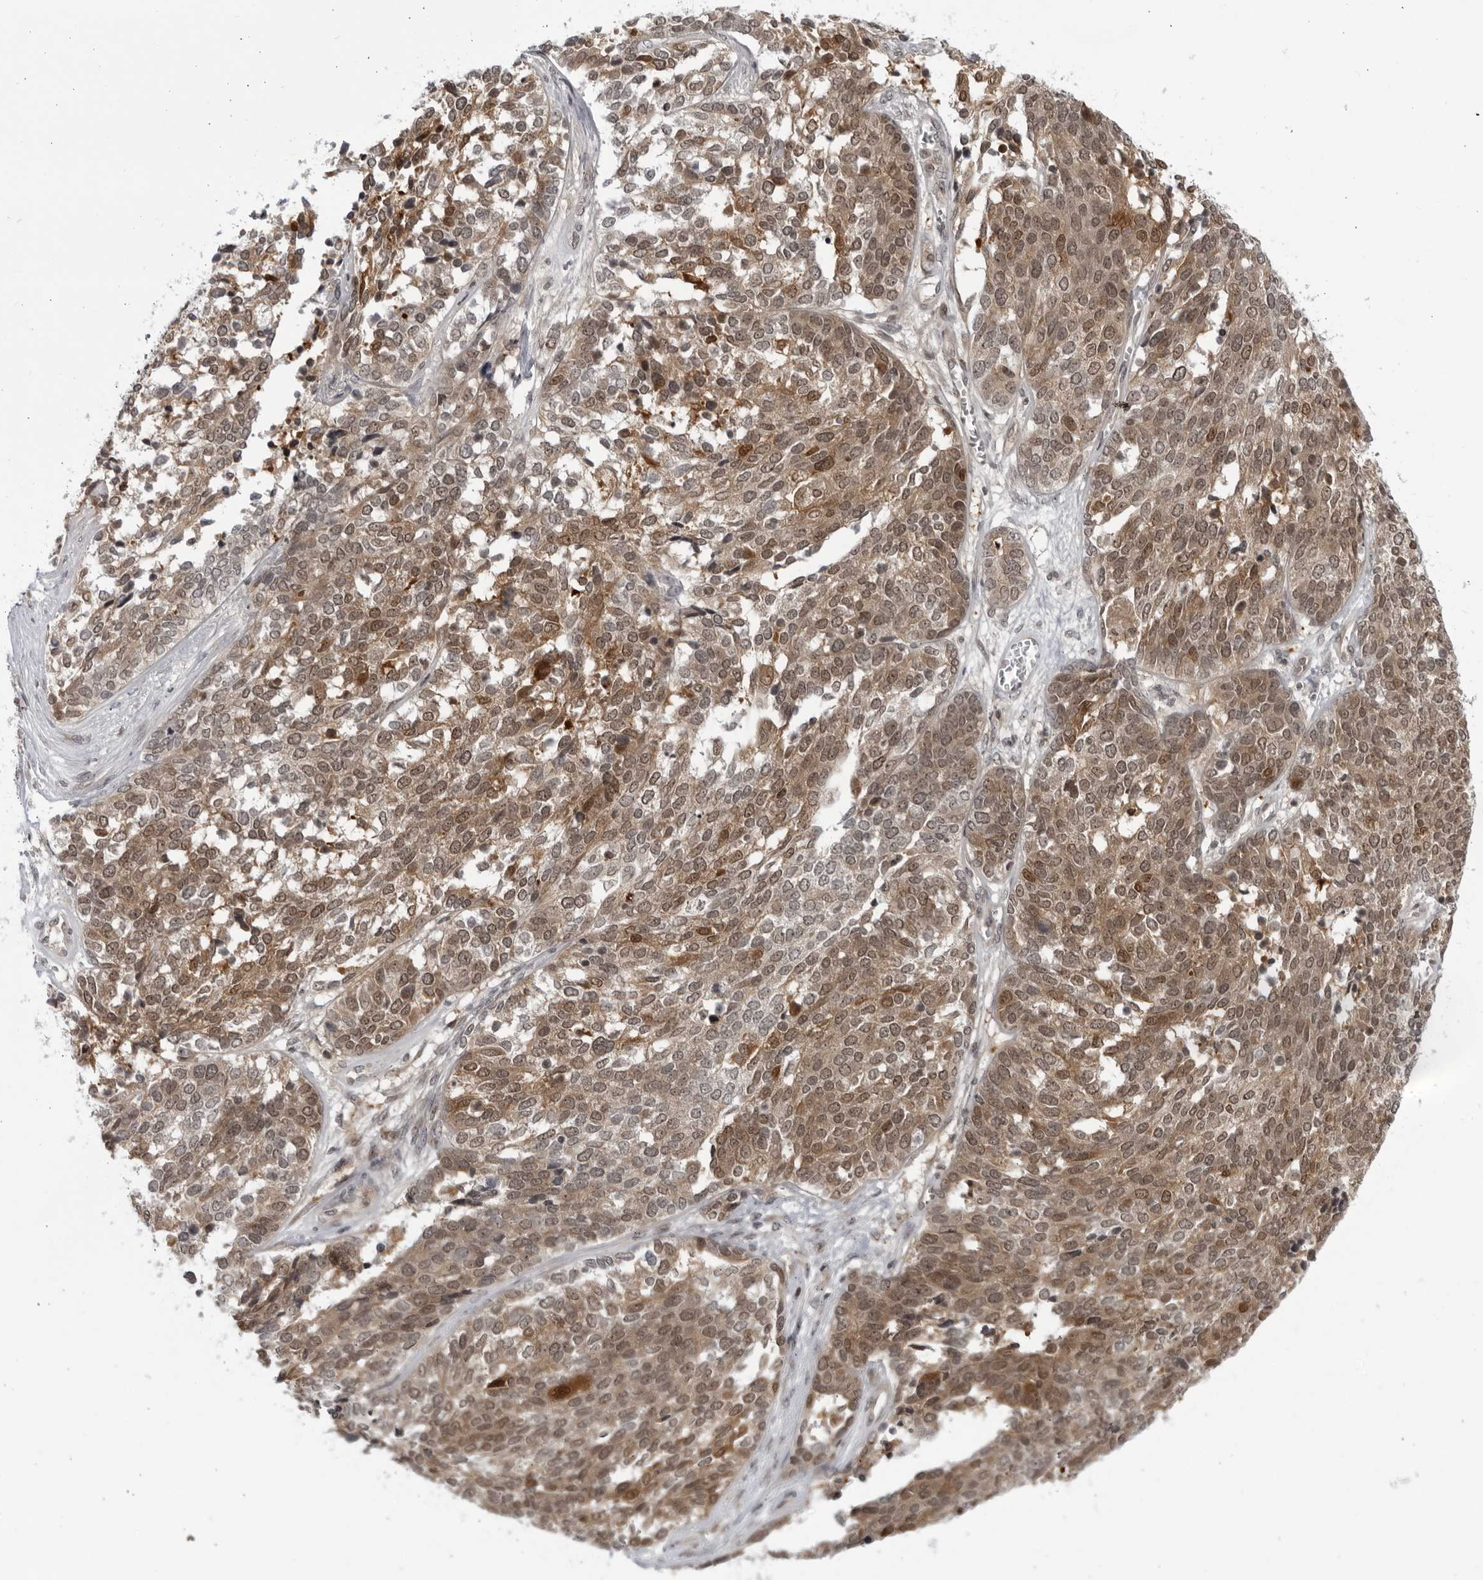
{"staining": {"intensity": "moderate", "quantity": ">75%", "location": "cytoplasmic/membranous,nuclear"}, "tissue": "ovarian cancer", "cell_type": "Tumor cells", "image_type": "cancer", "snomed": [{"axis": "morphology", "description": "Cystadenocarcinoma, serous, NOS"}, {"axis": "topography", "description": "Ovary"}], "caption": "High-magnification brightfield microscopy of serous cystadenocarcinoma (ovarian) stained with DAB (brown) and counterstained with hematoxylin (blue). tumor cells exhibit moderate cytoplasmic/membranous and nuclear expression is present in about>75% of cells.", "gene": "ITGB3BP", "patient": {"sex": "female", "age": 44}}